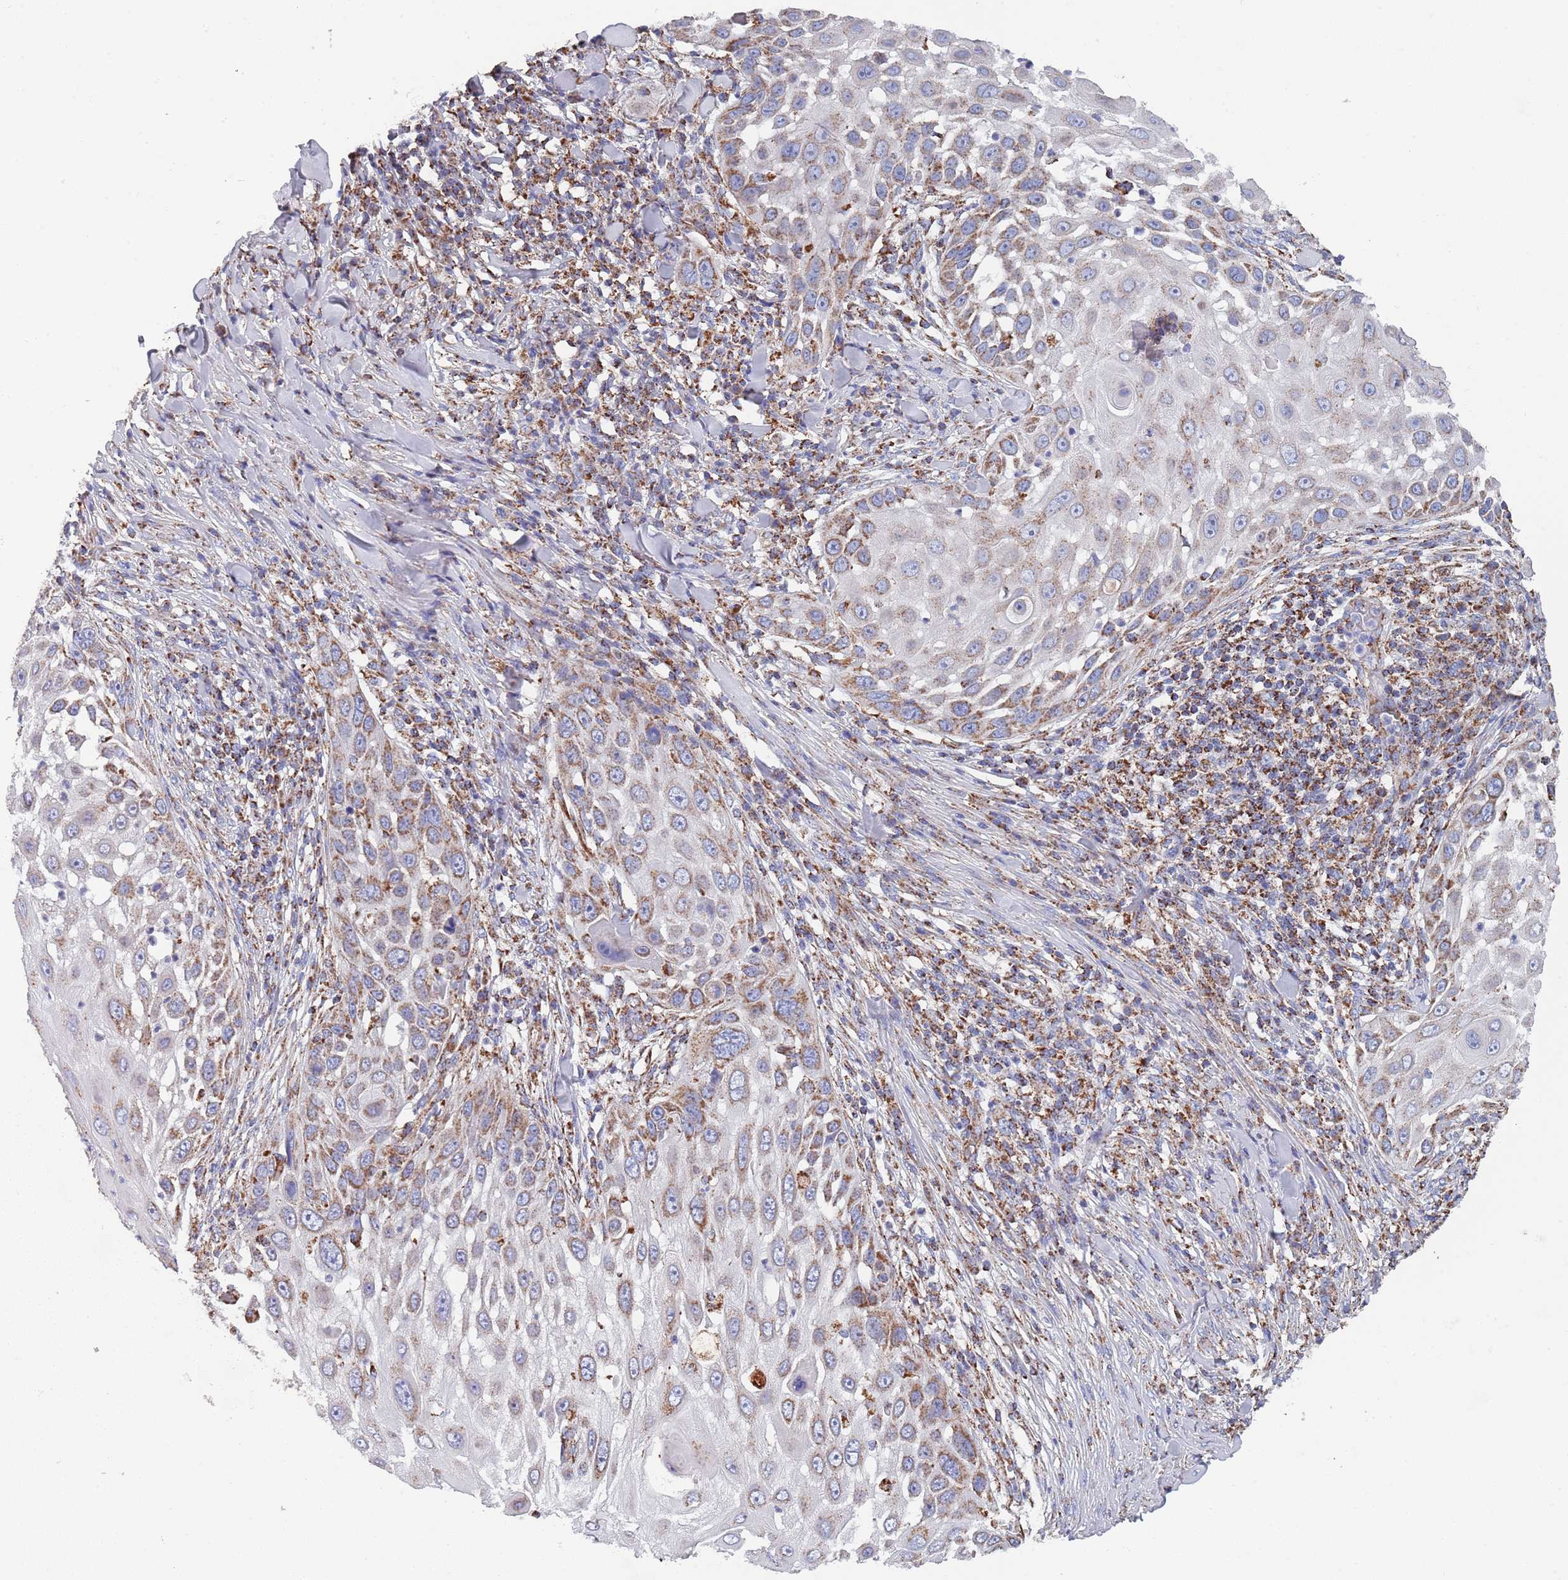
{"staining": {"intensity": "moderate", "quantity": "25%-75%", "location": "cytoplasmic/membranous"}, "tissue": "skin cancer", "cell_type": "Tumor cells", "image_type": "cancer", "snomed": [{"axis": "morphology", "description": "Squamous cell carcinoma, NOS"}, {"axis": "topography", "description": "Skin"}], "caption": "Protein analysis of skin cancer tissue demonstrates moderate cytoplasmic/membranous staining in about 25%-75% of tumor cells.", "gene": "PGP", "patient": {"sex": "female", "age": 44}}